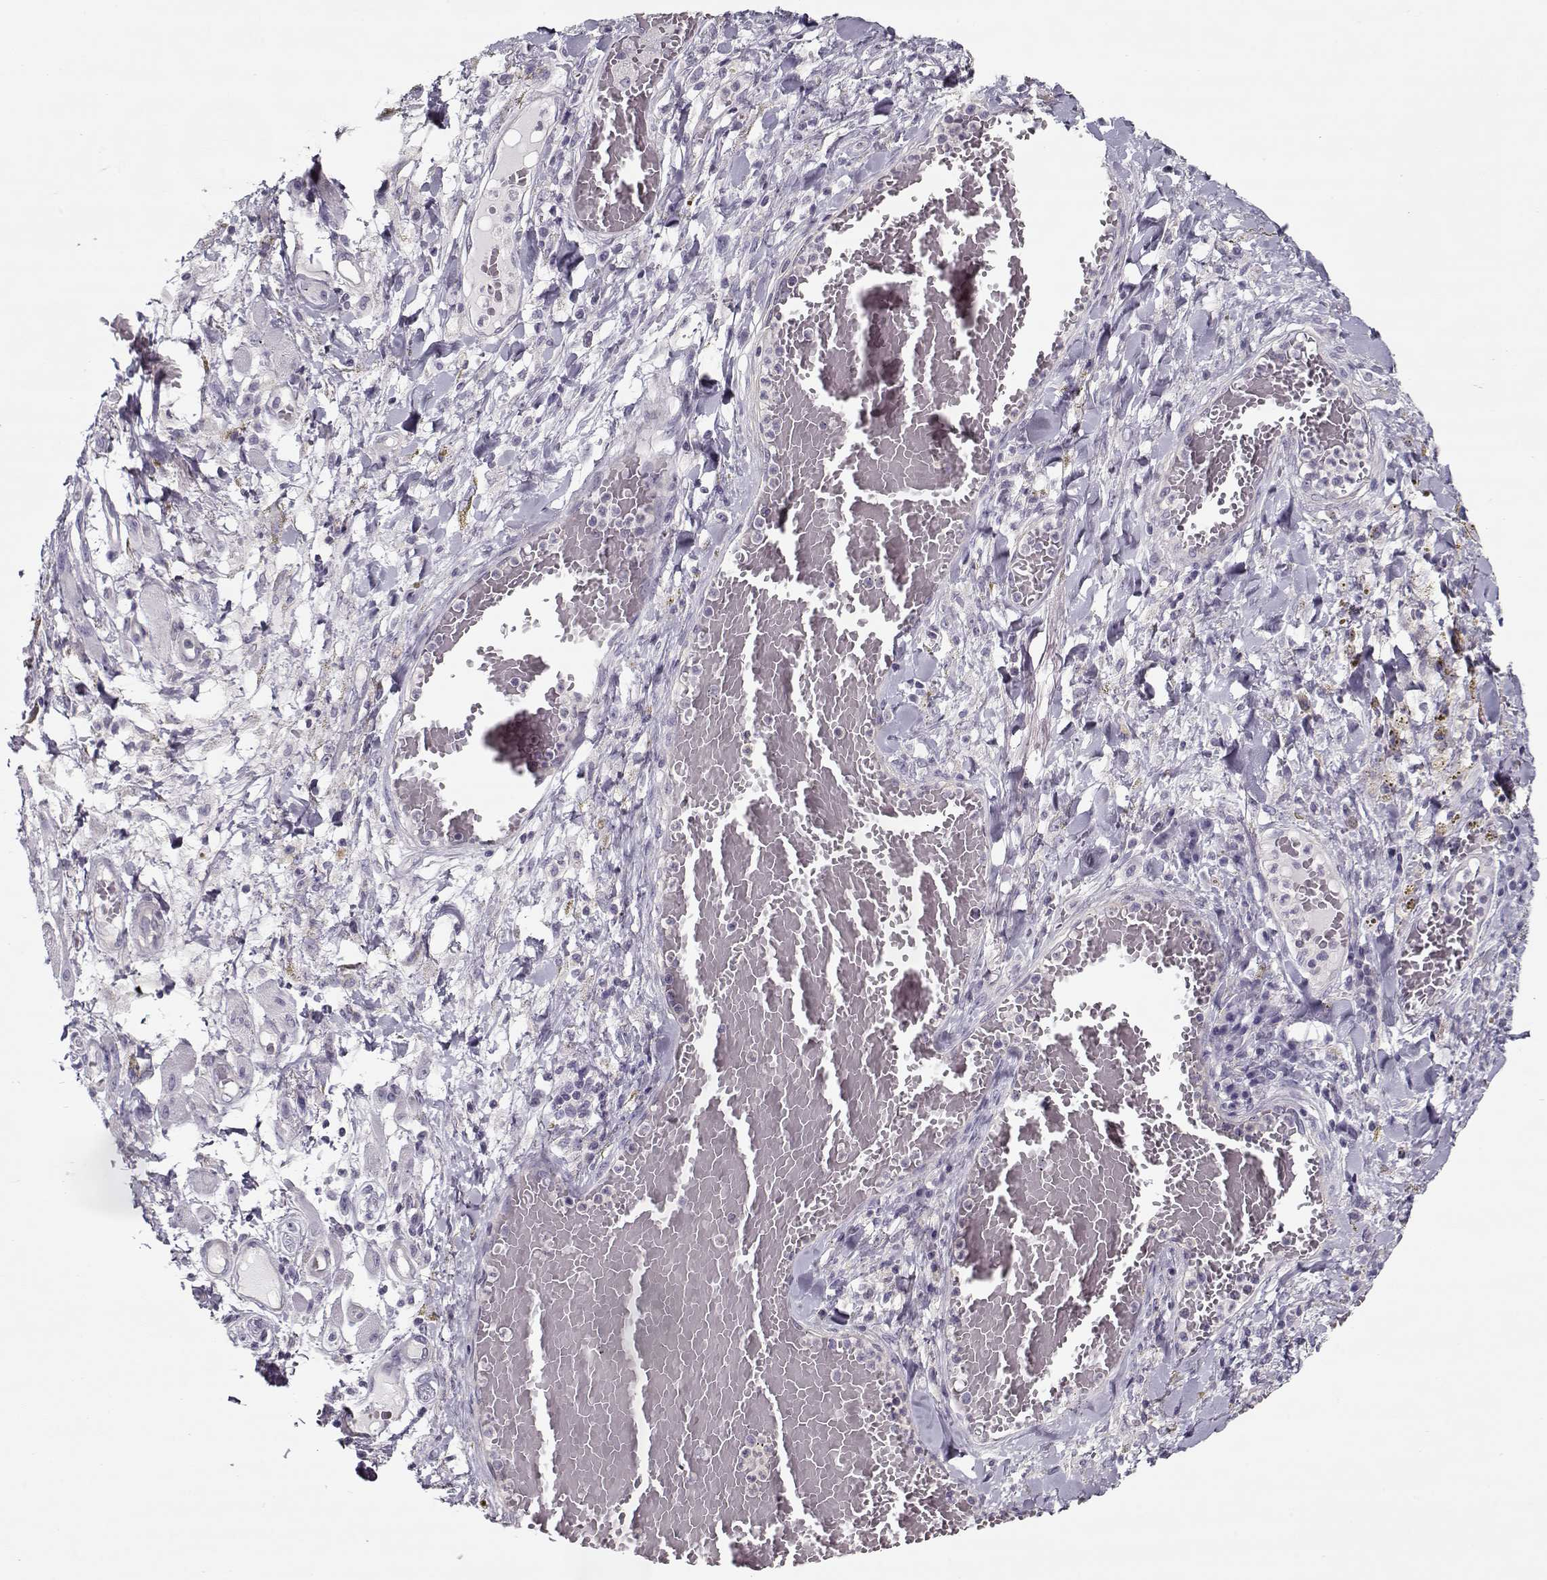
{"staining": {"intensity": "negative", "quantity": "none", "location": "none"}, "tissue": "melanoma", "cell_type": "Tumor cells", "image_type": "cancer", "snomed": [{"axis": "morphology", "description": "Malignant melanoma, NOS"}, {"axis": "topography", "description": "Skin"}], "caption": "Immunohistochemistry (IHC) photomicrograph of neoplastic tissue: malignant melanoma stained with DAB exhibits no significant protein positivity in tumor cells. (Immunohistochemistry, brightfield microscopy, high magnification).", "gene": "CCDC136", "patient": {"sex": "female", "age": 91}}